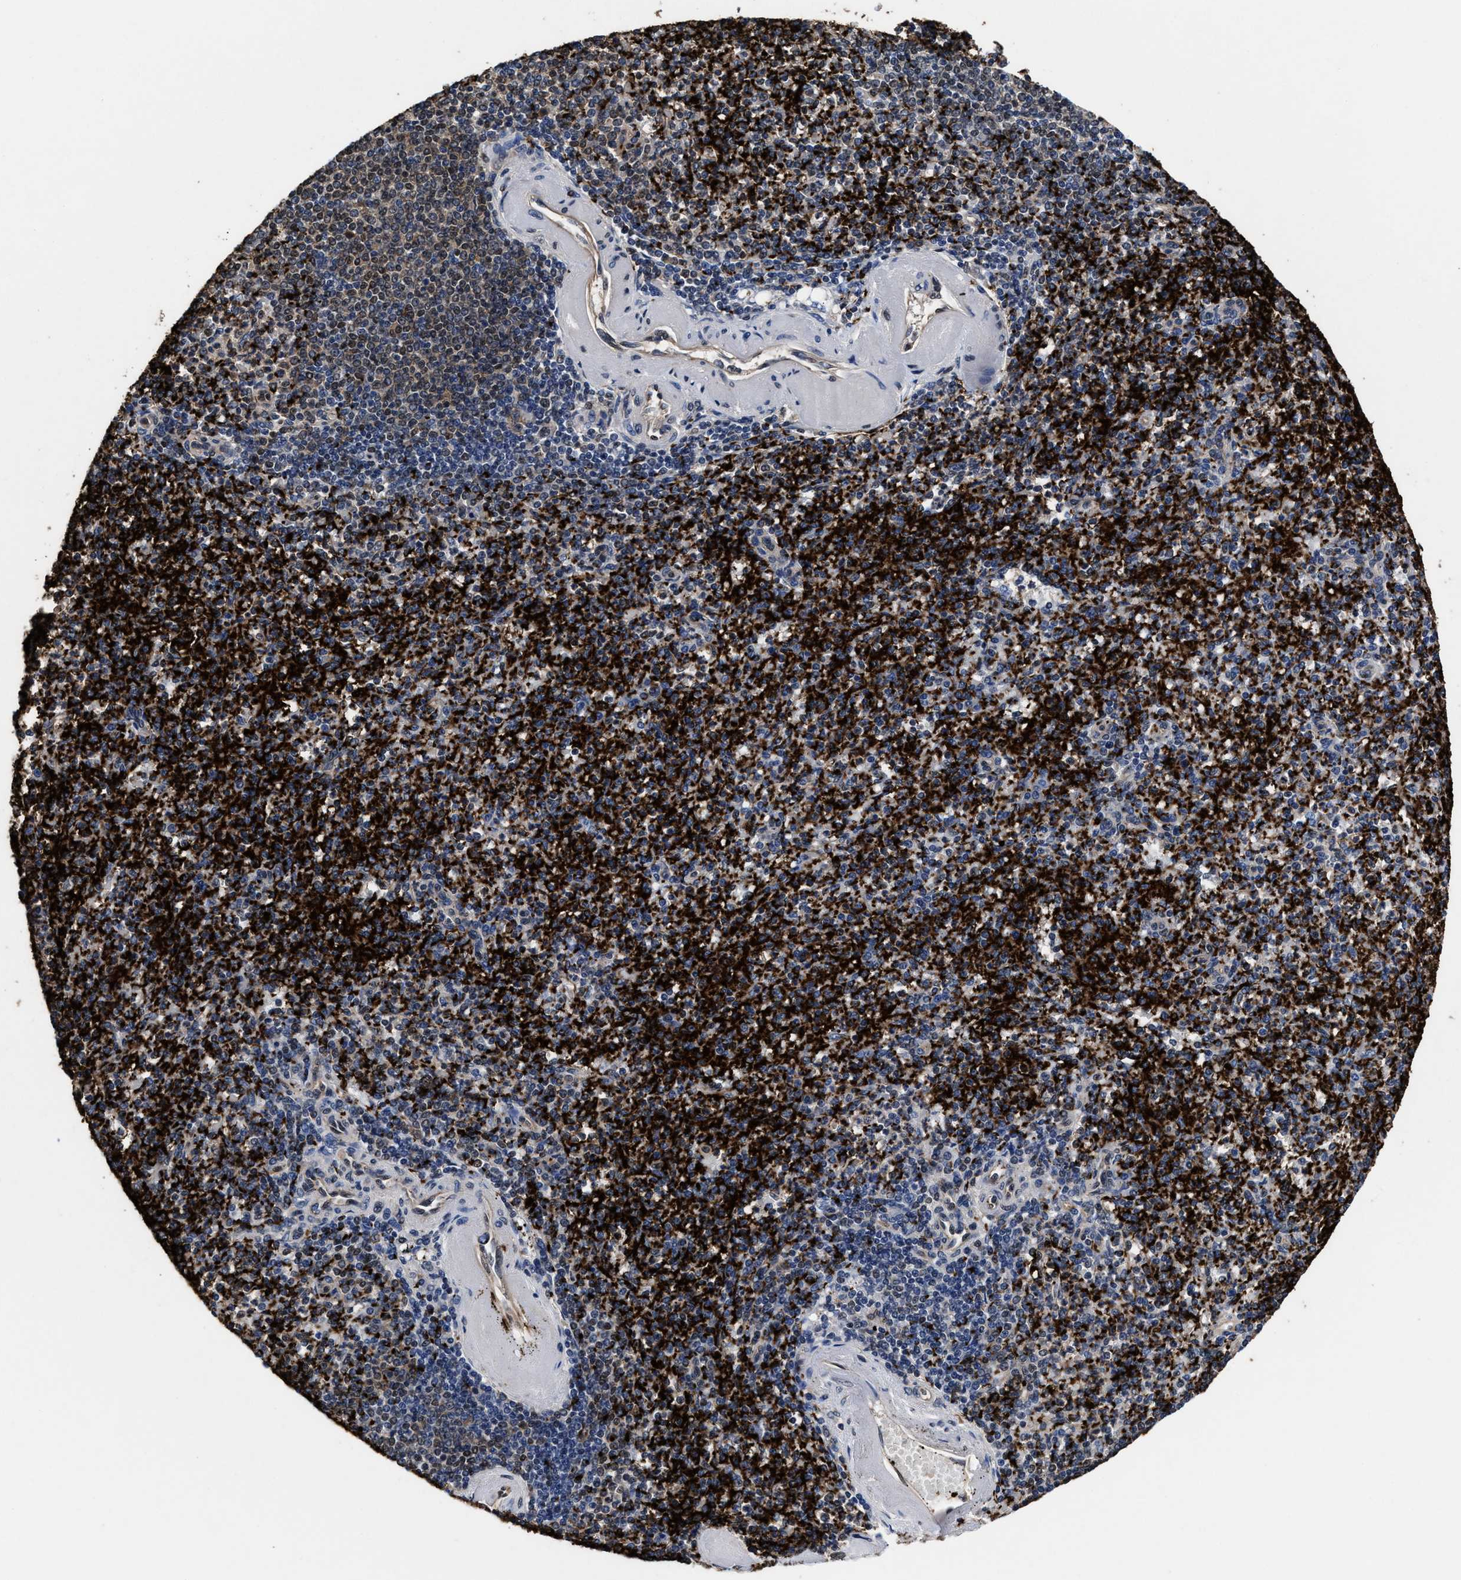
{"staining": {"intensity": "strong", "quantity": "25%-75%", "location": "cytoplasmic/membranous"}, "tissue": "spleen", "cell_type": "Cells in red pulp", "image_type": "normal", "snomed": [{"axis": "morphology", "description": "Normal tissue, NOS"}, {"axis": "topography", "description": "Spleen"}], "caption": "DAB immunohistochemical staining of benign human spleen exhibits strong cytoplasmic/membranous protein positivity in about 25%-75% of cells in red pulp. (DAB (3,3'-diaminobenzidine) IHC, brown staining for protein, blue staining for nuclei).", "gene": "ACLY", "patient": {"sex": "female", "age": 74}}